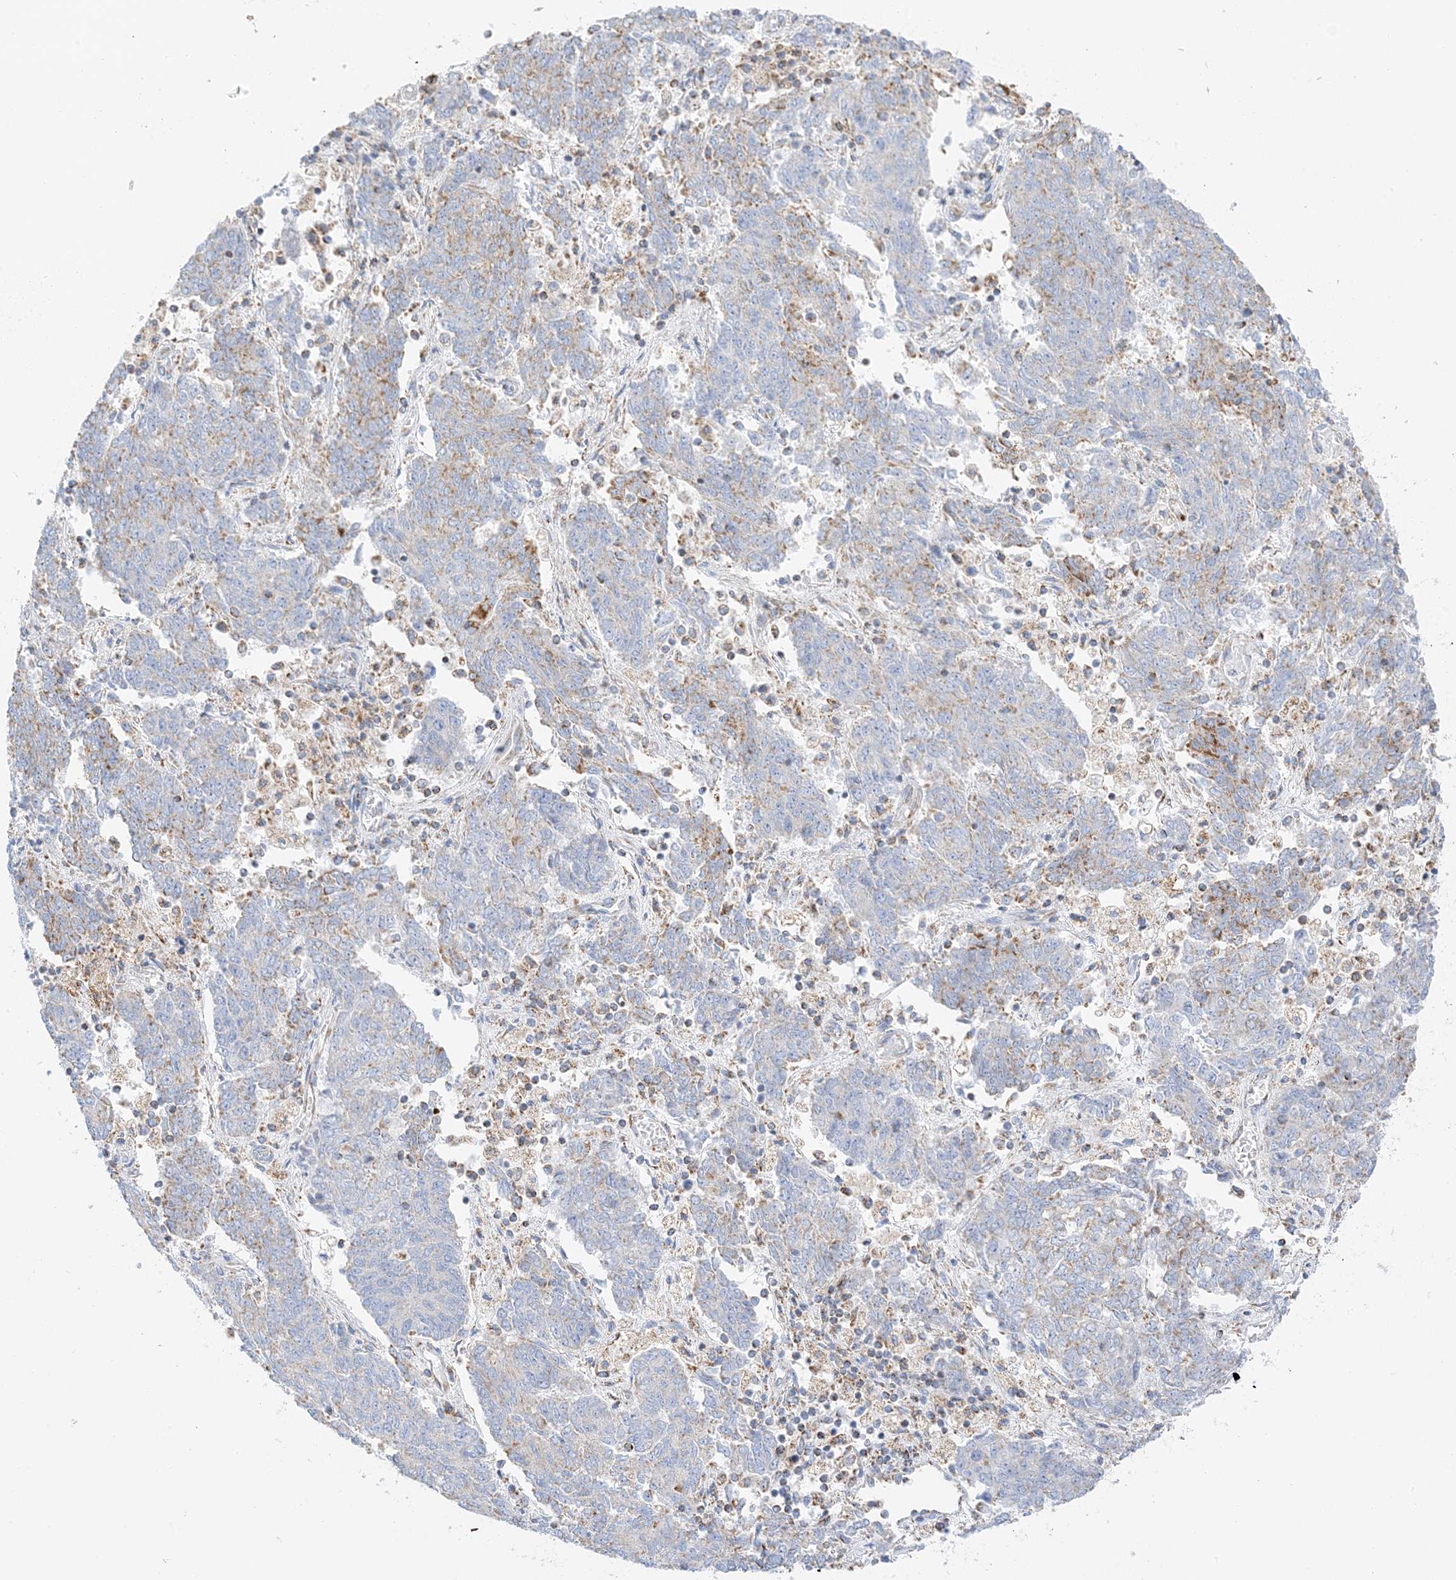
{"staining": {"intensity": "moderate", "quantity": "<25%", "location": "cytoplasmic/membranous"}, "tissue": "endometrial cancer", "cell_type": "Tumor cells", "image_type": "cancer", "snomed": [{"axis": "morphology", "description": "Adenocarcinoma, NOS"}, {"axis": "topography", "description": "Endometrium"}], "caption": "IHC photomicrograph of human adenocarcinoma (endometrial) stained for a protein (brown), which demonstrates low levels of moderate cytoplasmic/membranous expression in approximately <25% of tumor cells.", "gene": "CAPN13", "patient": {"sex": "female", "age": 80}}